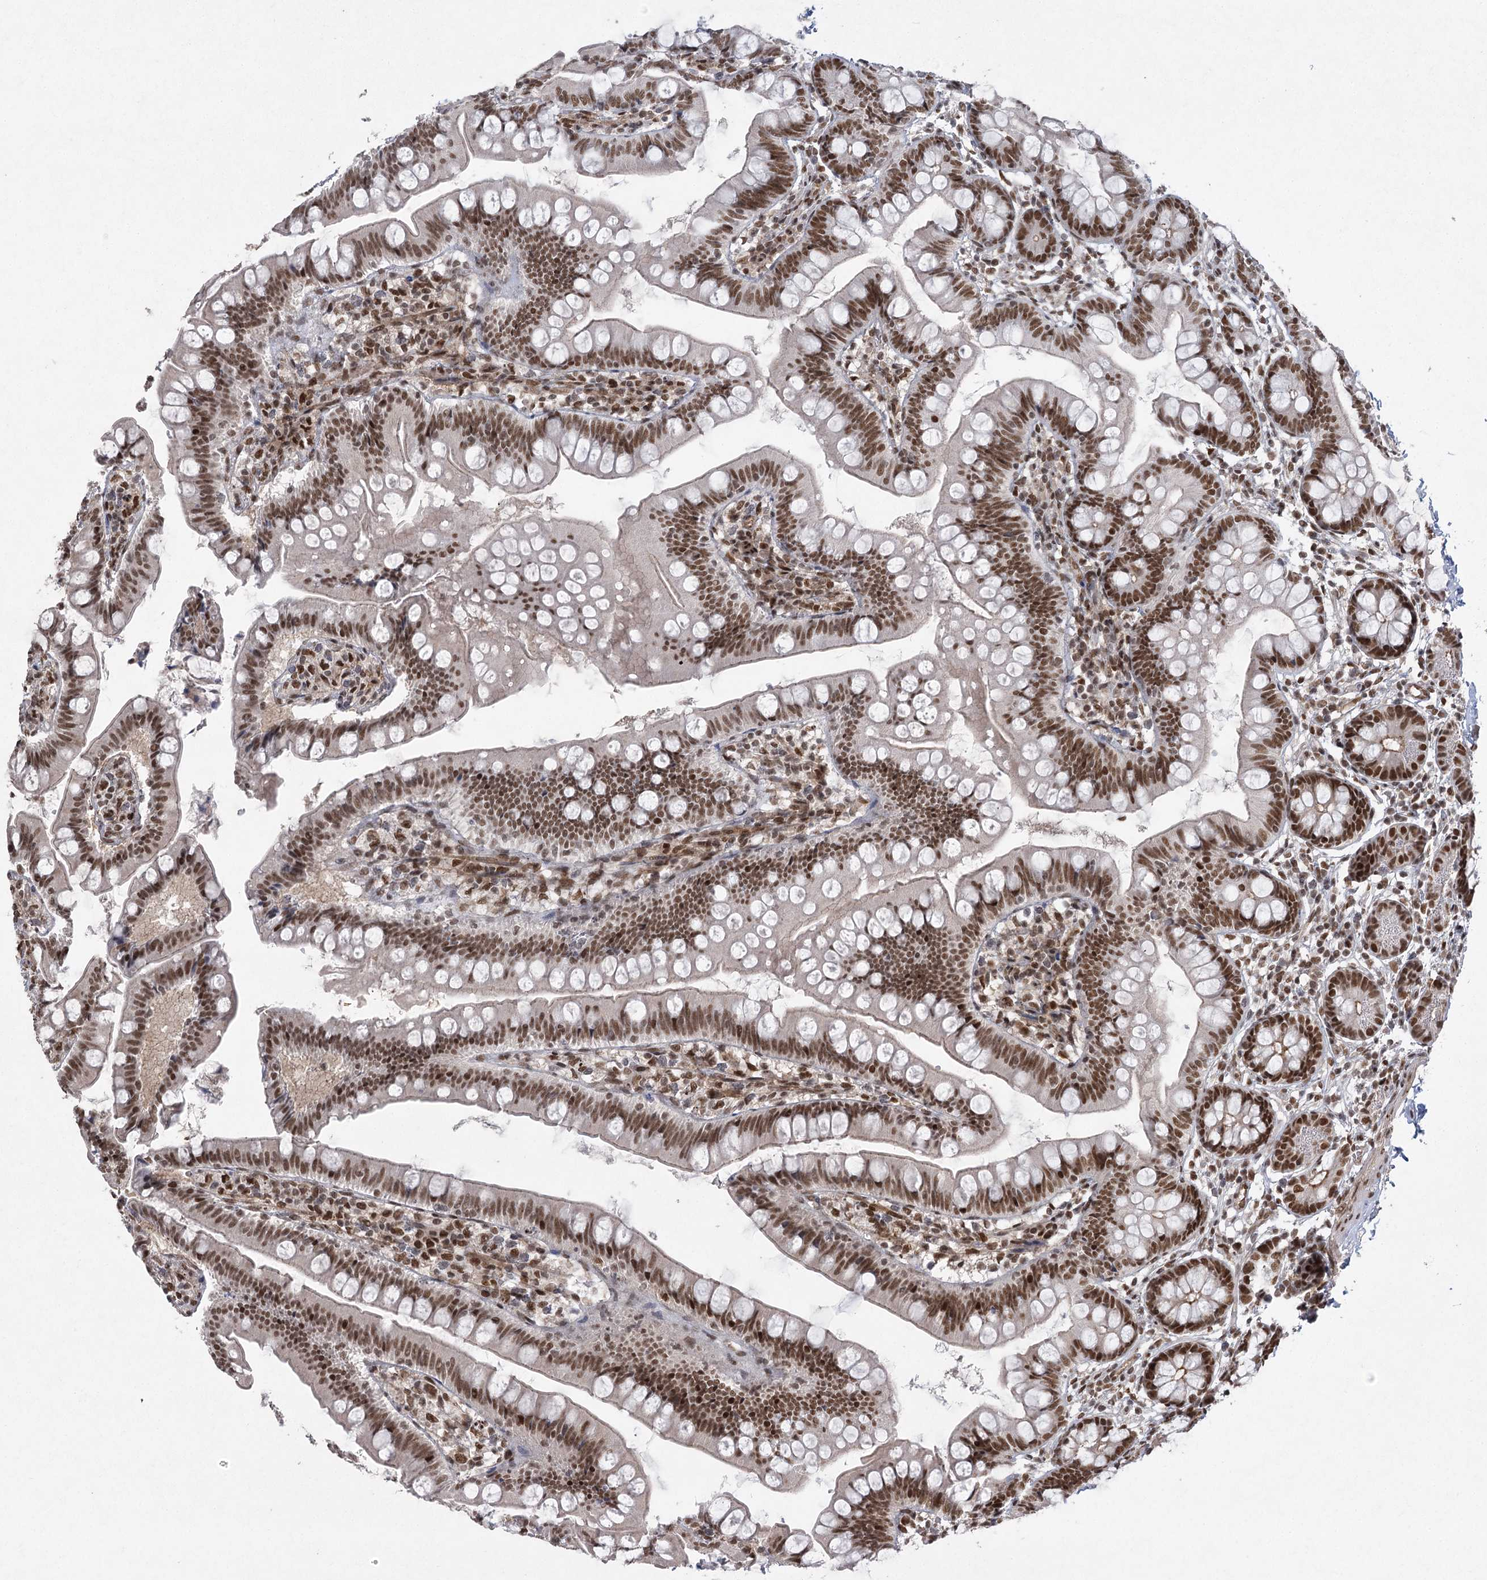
{"staining": {"intensity": "moderate", "quantity": ">75%", "location": "nuclear"}, "tissue": "small intestine", "cell_type": "Glandular cells", "image_type": "normal", "snomed": [{"axis": "morphology", "description": "Normal tissue, NOS"}, {"axis": "topography", "description": "Small intestine"}], "caption": "Immunohistochemistry (IHC) image of normal small intestine: human small intestine stained using immunohistochemistry shows medium levels of moderate protein expression localized specifically in the nuclear of glandular cells, appearing as a nuclear brown color.", "gene": "ZCCHC8", "patient": {"sex": "male", "age": 7}}